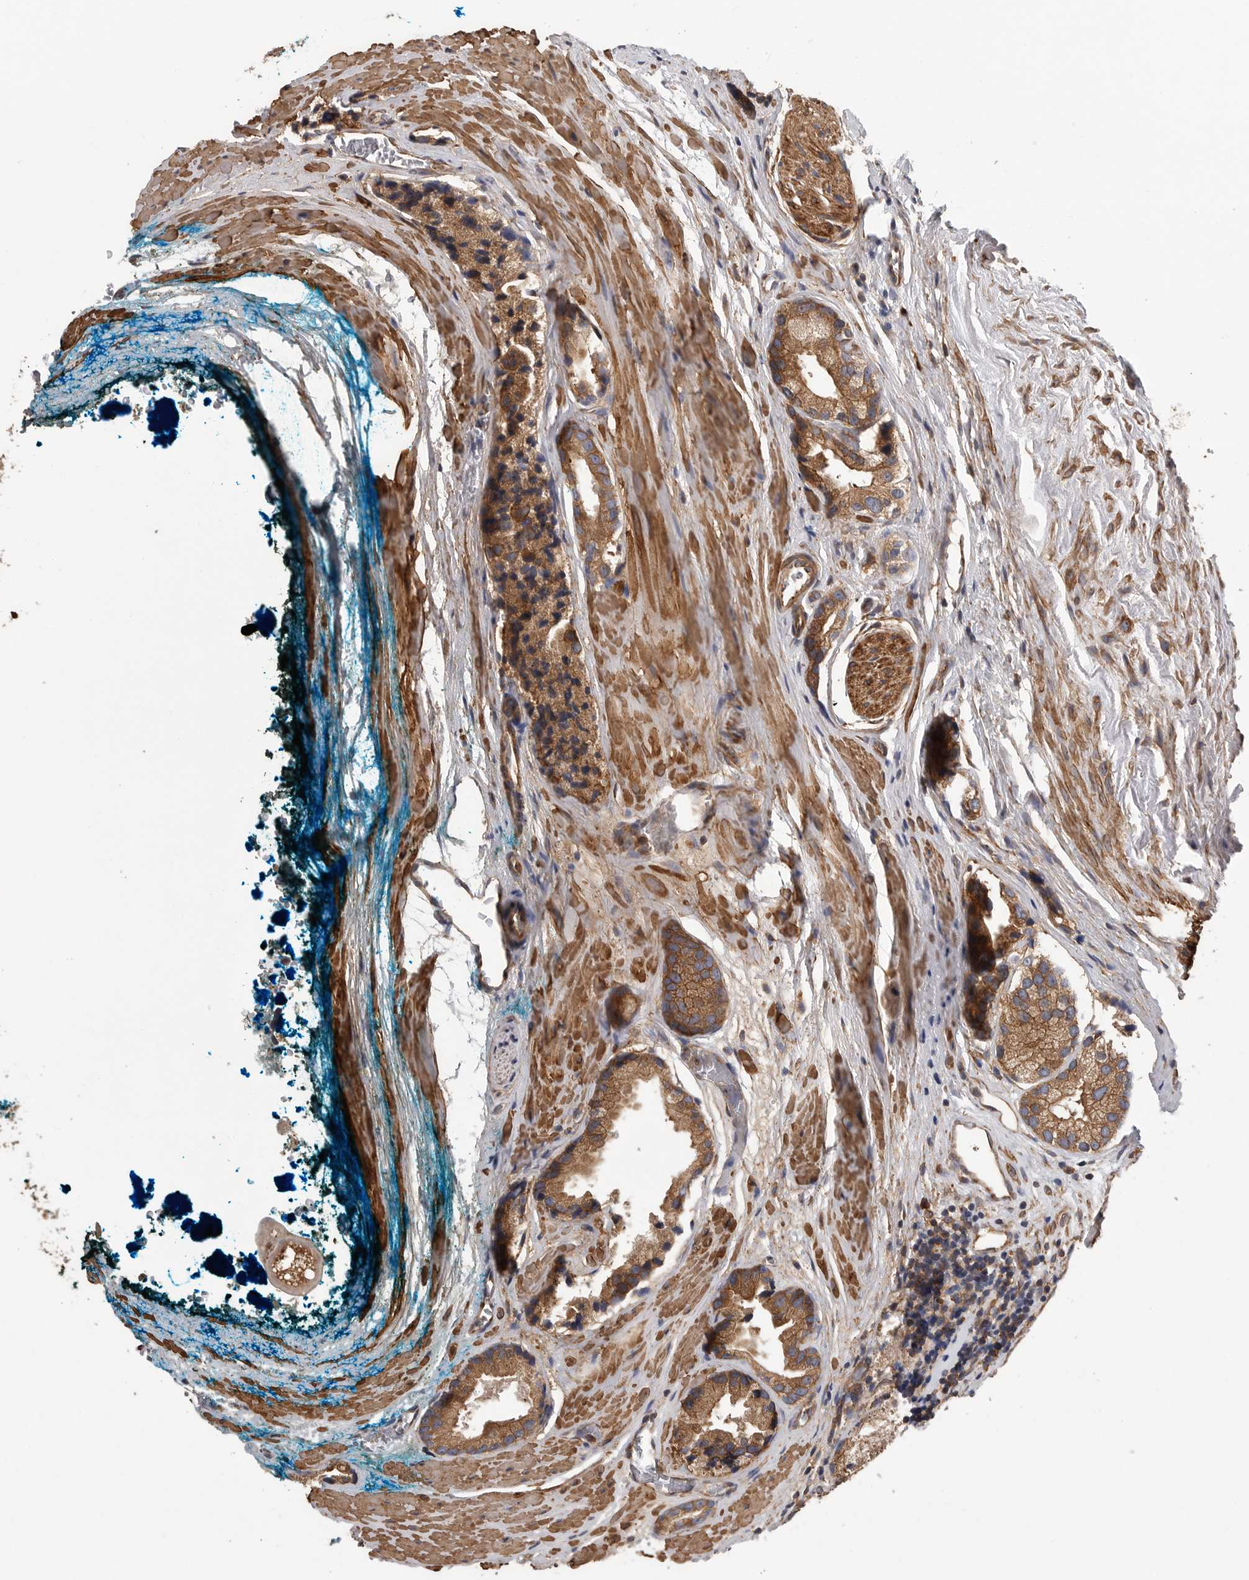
{"staining": {"intensity": "moderate", "quantity": ">75%", "location": "cytoplasmic/membranous"}, "tissue": "prostate cancer", "cell_type": "Tumor cells", "image_type": "cancer", "snomed": [{"axis": "morphology", "description": "Adenocarcinoma, High grade"}, {"axis": "topography", "description": "Prostate"}], "caption": "Human prostate adenocarcinoma (high-grade) stained for a protein (brown) demonstrates moderate cytoplasmic/membranous positive staining in approximately >75% of tumor cells.", "gene": "OXR1", "patient": {"sex": "male", "age": 63}}